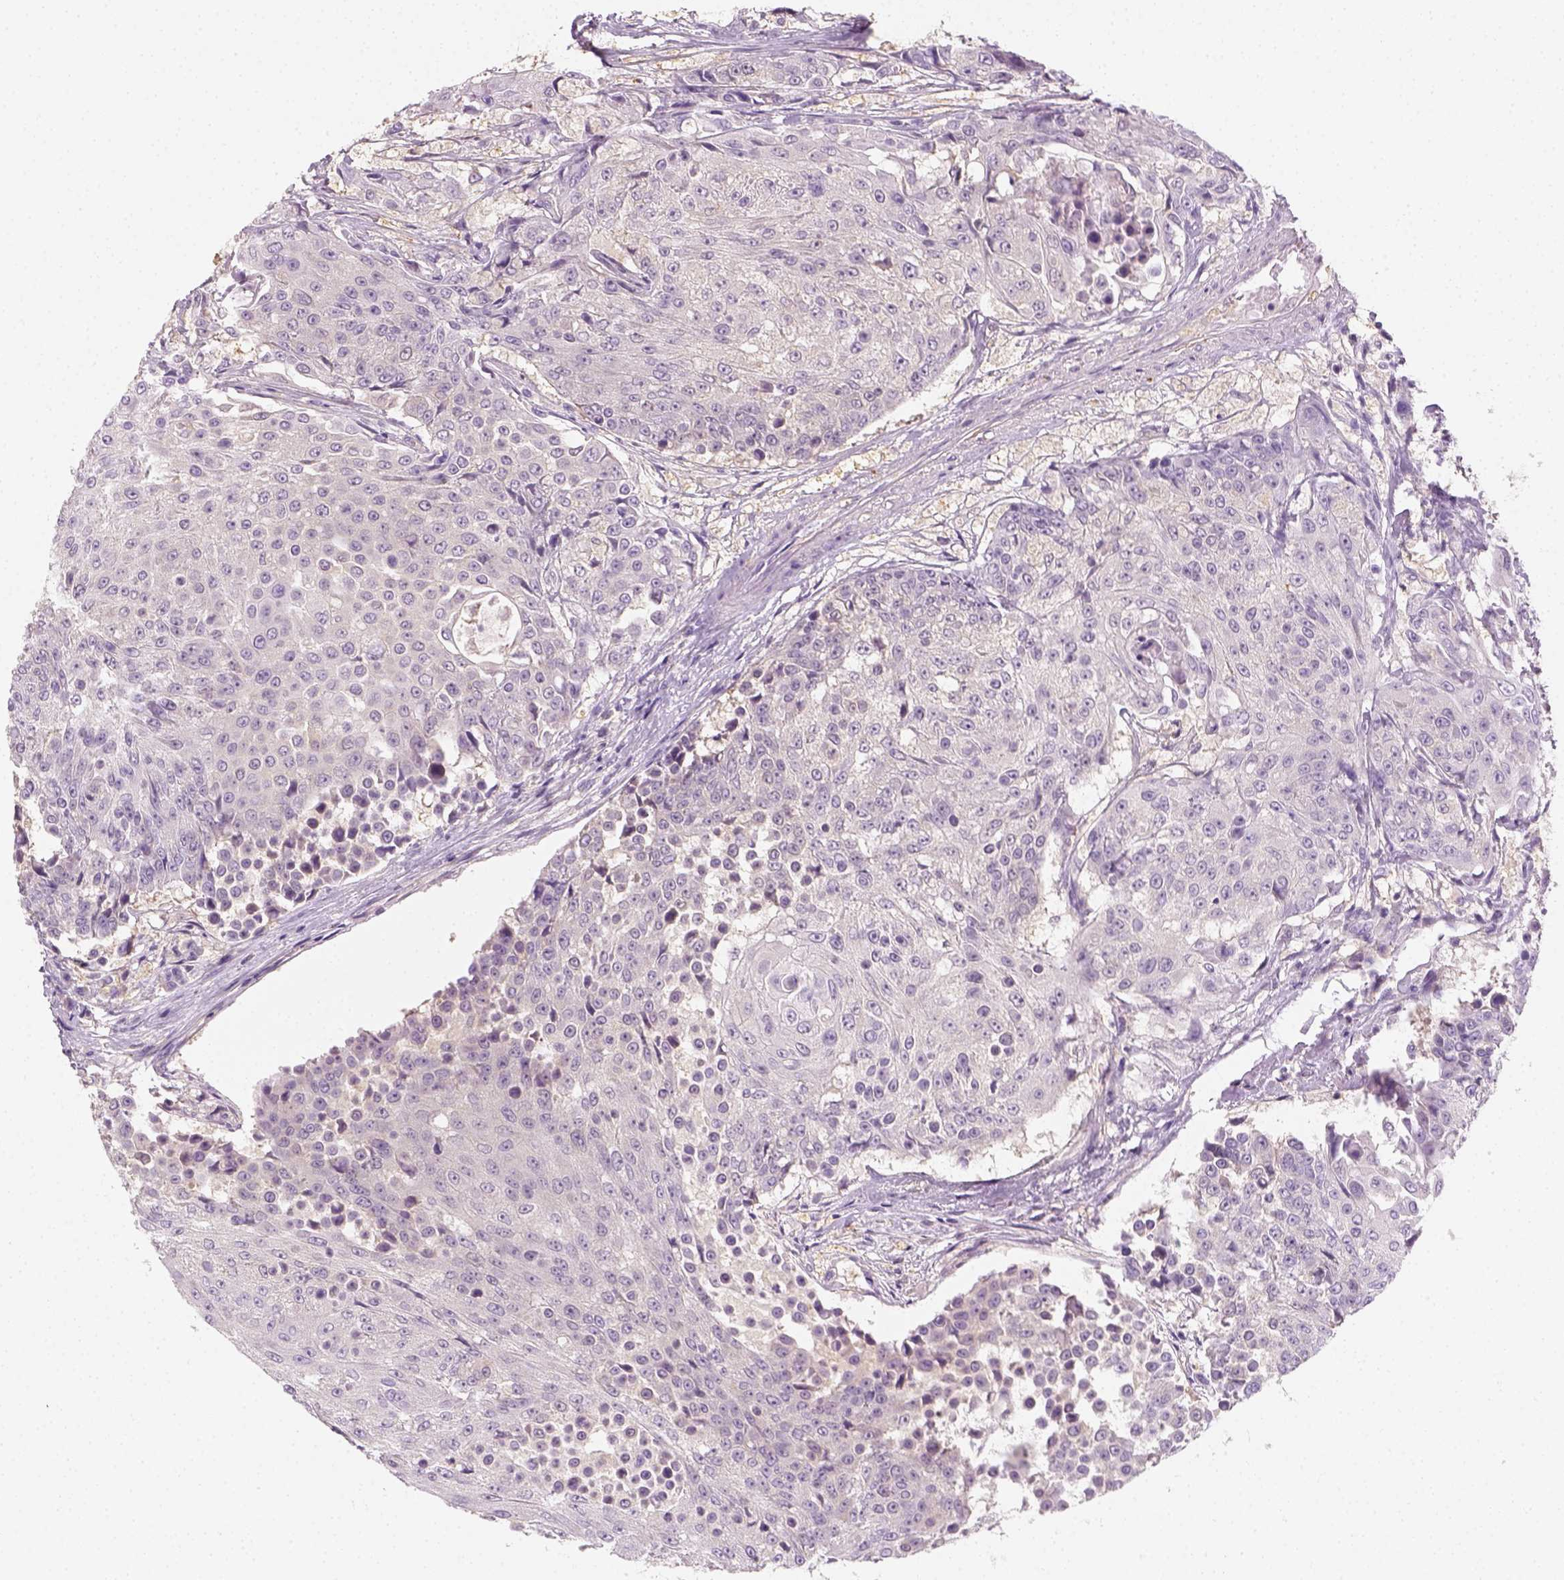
{"staining": {"intensity": "negative", "quantity": "none", "location": "none"}, "tissue": "urothelial cancer", "cell_type": "Tumor cells", "image_type": "cancer", "snomed": [{"axis": "morphology", "description": "Urothelial carcinoma, High grade"}, {"axis": "topography", "description": "Urinary bladder"}], "caption": "Immunohistochemical staining of human urothelial cancer shows no significant staining in tumor cells. (Stains: DAB immunohistochemistry with hematoxylin counter stain, Microscopy: brightfield microscopy at high magnification).", "gene": "EPHB1", "patient": {"sex": "female", "age": 63}}